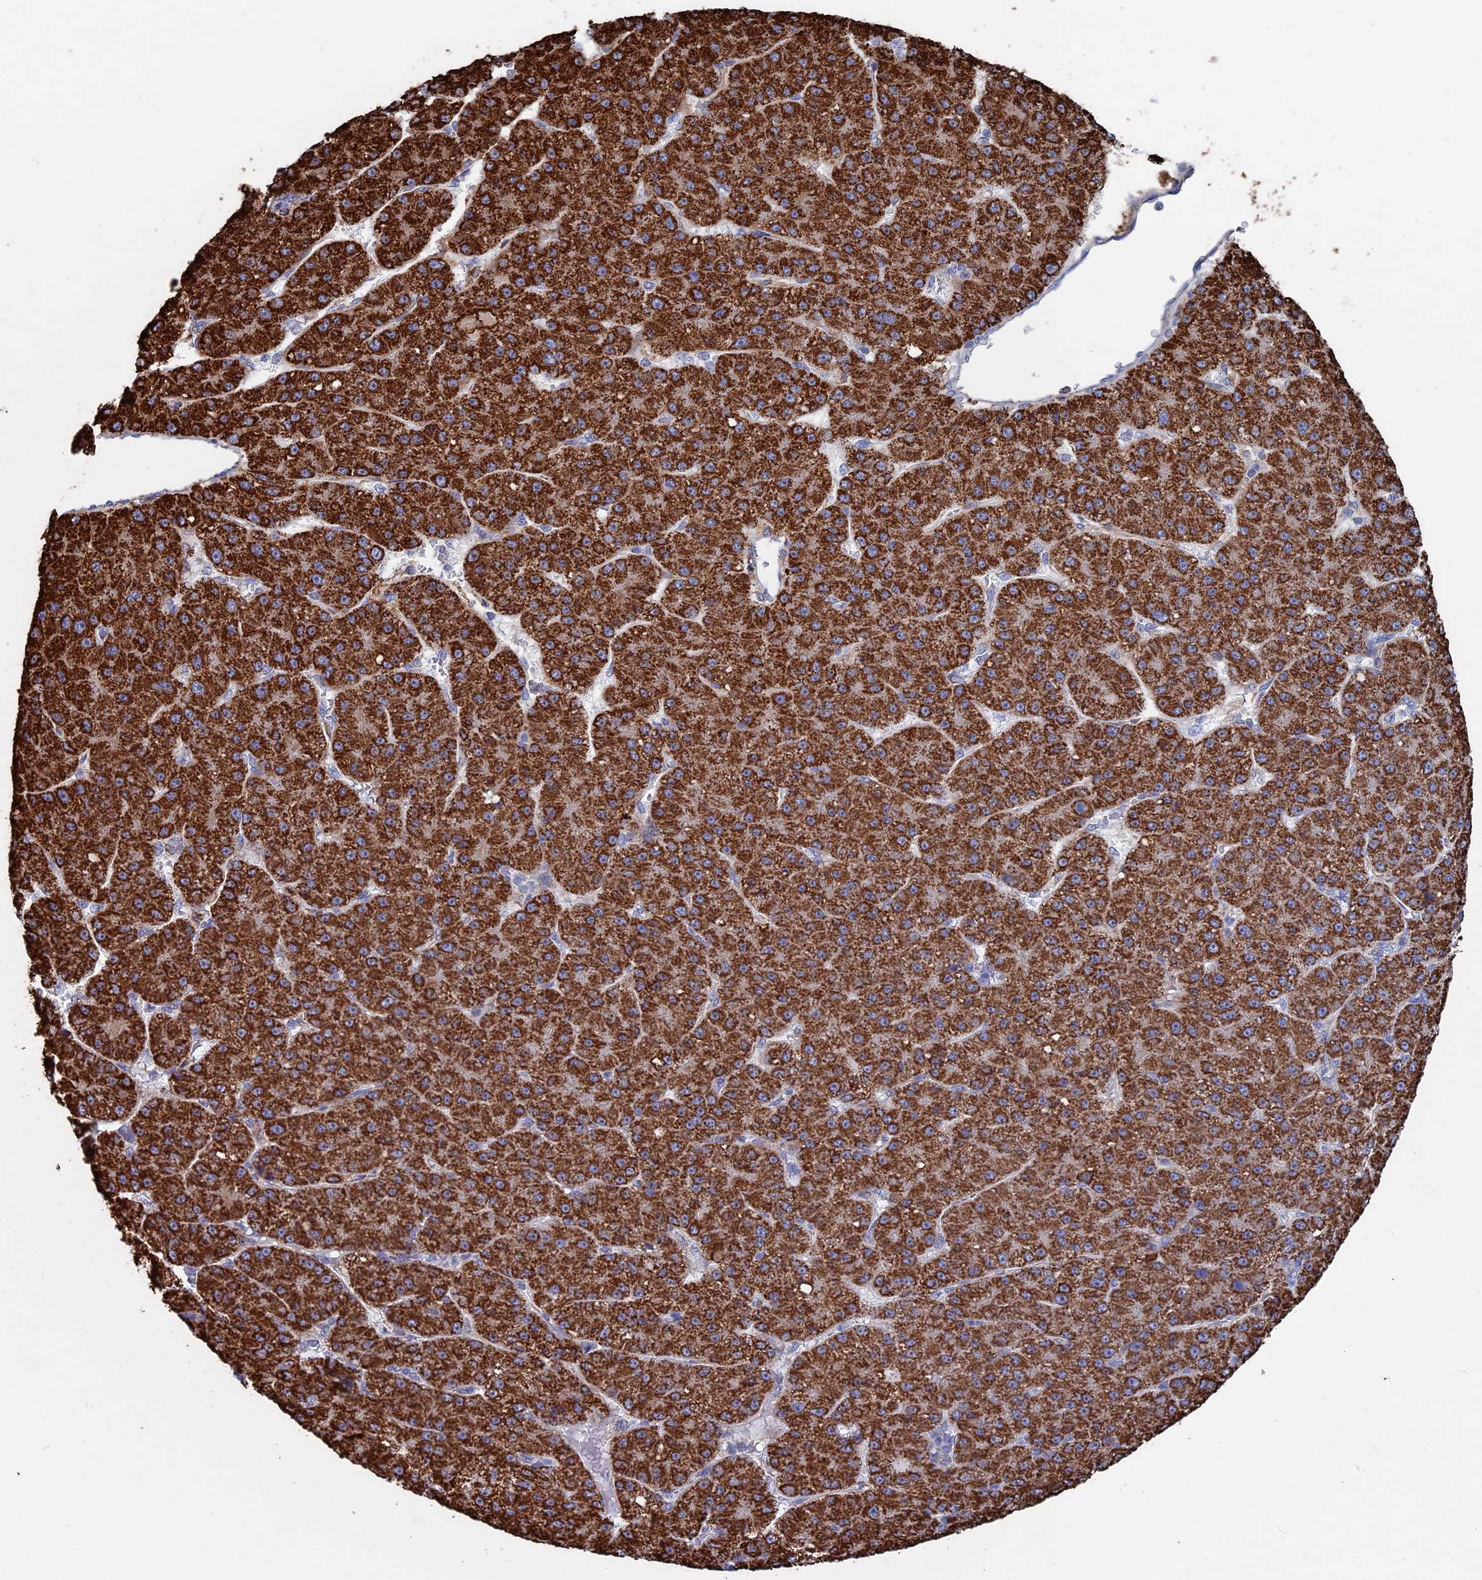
{"staining": {"intensity": "strong", "quantity": ">75%", "location": "cytoplasmic/membranous"}, "tissue": "liver cancer", "cell_type": "Tumor cells", "image_type": "cancer", "snomed": [{"axis": "morphology", "description": "Carcinoma, Hepatocellular, NOS"}, {"axis": "topography", "description": "Liver"}], "caption": "This micrograph displays immunohistochemistry staining of liver hepatocellular carcinoma, with high strong cytoplasmic/membranous staining in about >75% of tumor cells.", "gene": "SEC24D", "patient": {"sex": "male", "age": 67}}